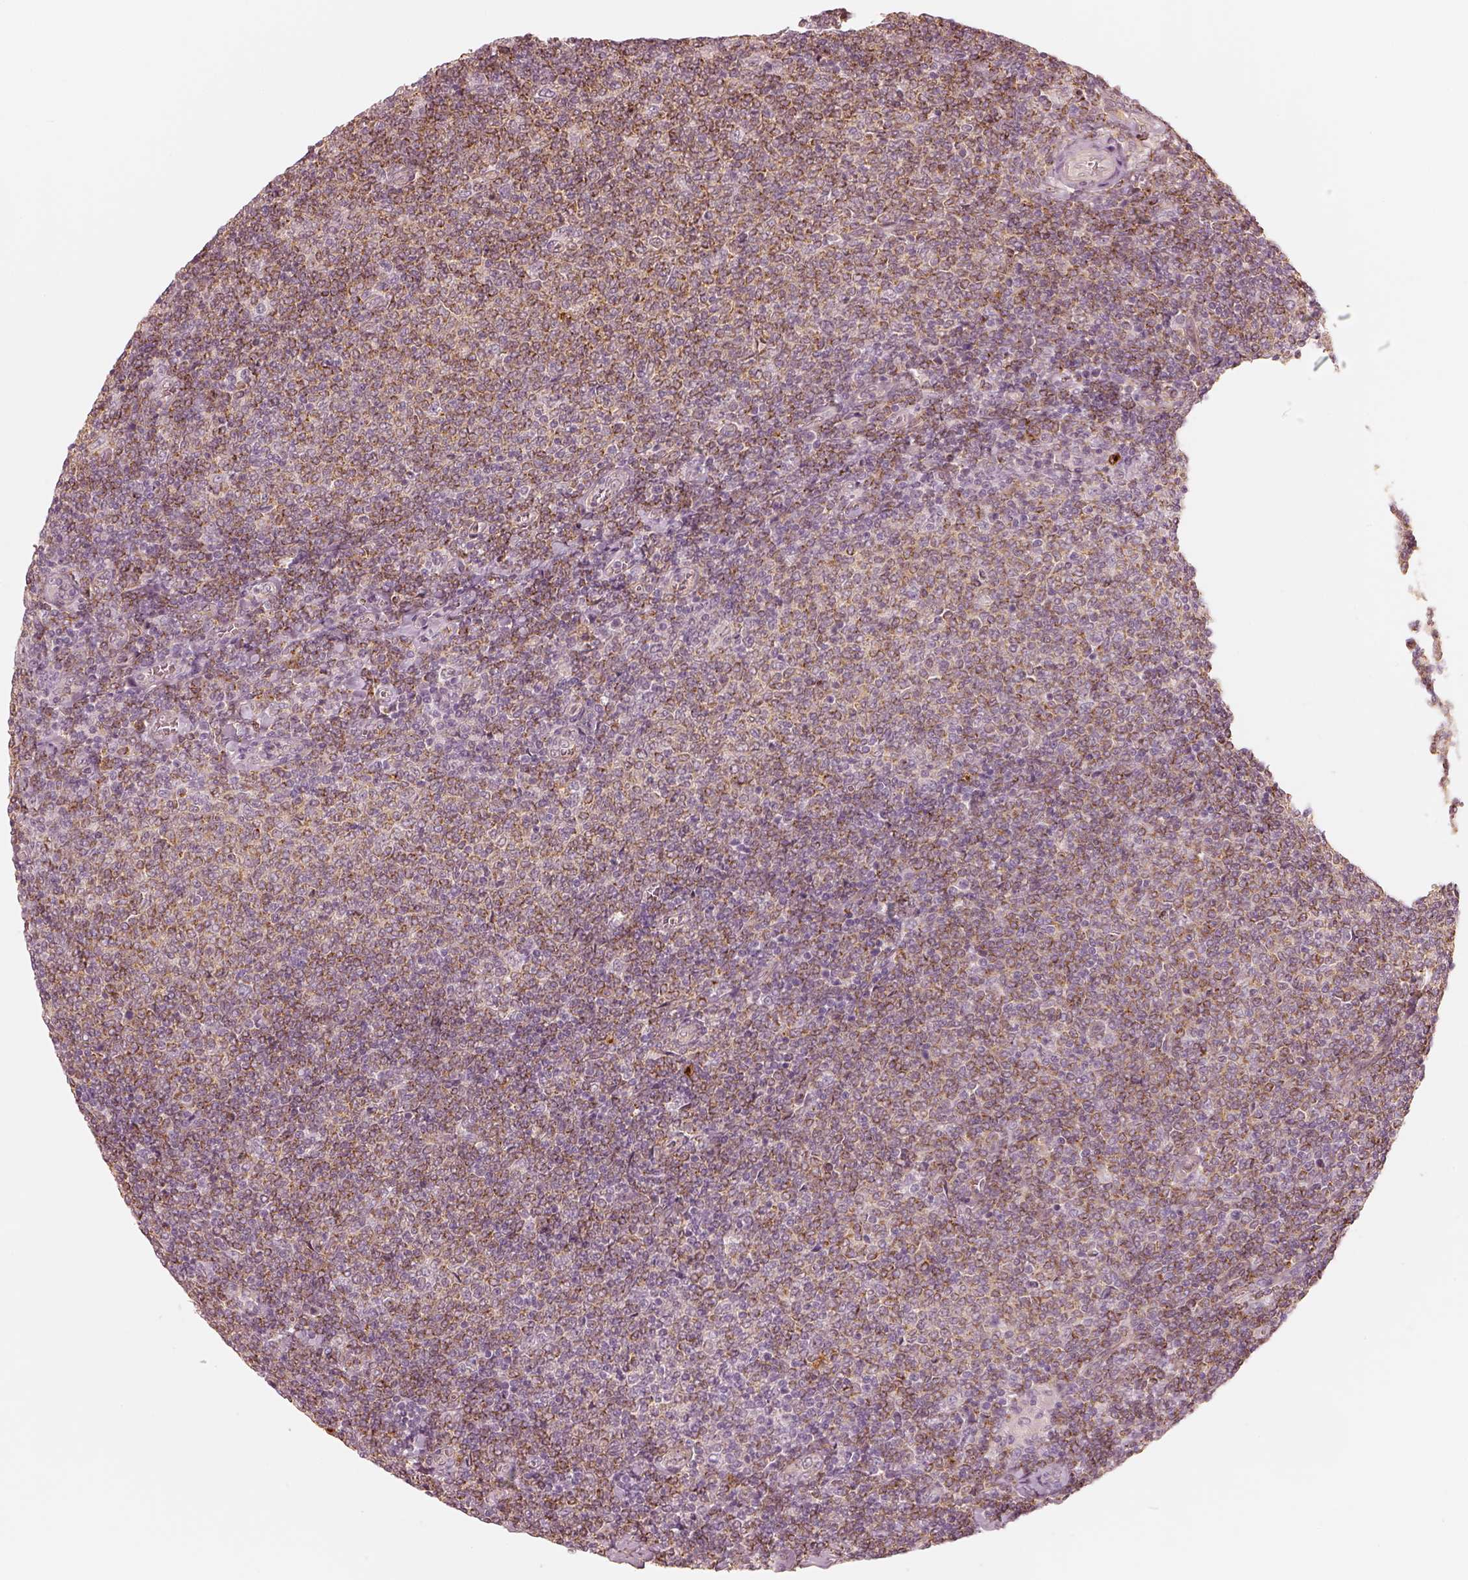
{"staining": {"intensity": "moderate", "quantity": "<25%", "location": "cytoplasmic/membranous"}, "tissue": "lymphoma", "cell_type": "Tumor cells", "image_type": "cancer", "snomed": [{"axis": "morphology", "description": "Malignant lymphoma, non-Hodgkin's type, Low grade"}, {"axis": "topography", "description": "Lymph node"}], "caption": "DAB immunohistochemical staining of human low-grade malignant lymphoma, non-Hodgkin's type exhibits moderate cytoplasmic/membranous protein positivity in about <25% of tumor cells.", "gene": "GORASP2", "patient": {"sex": "male", "age": 52}}